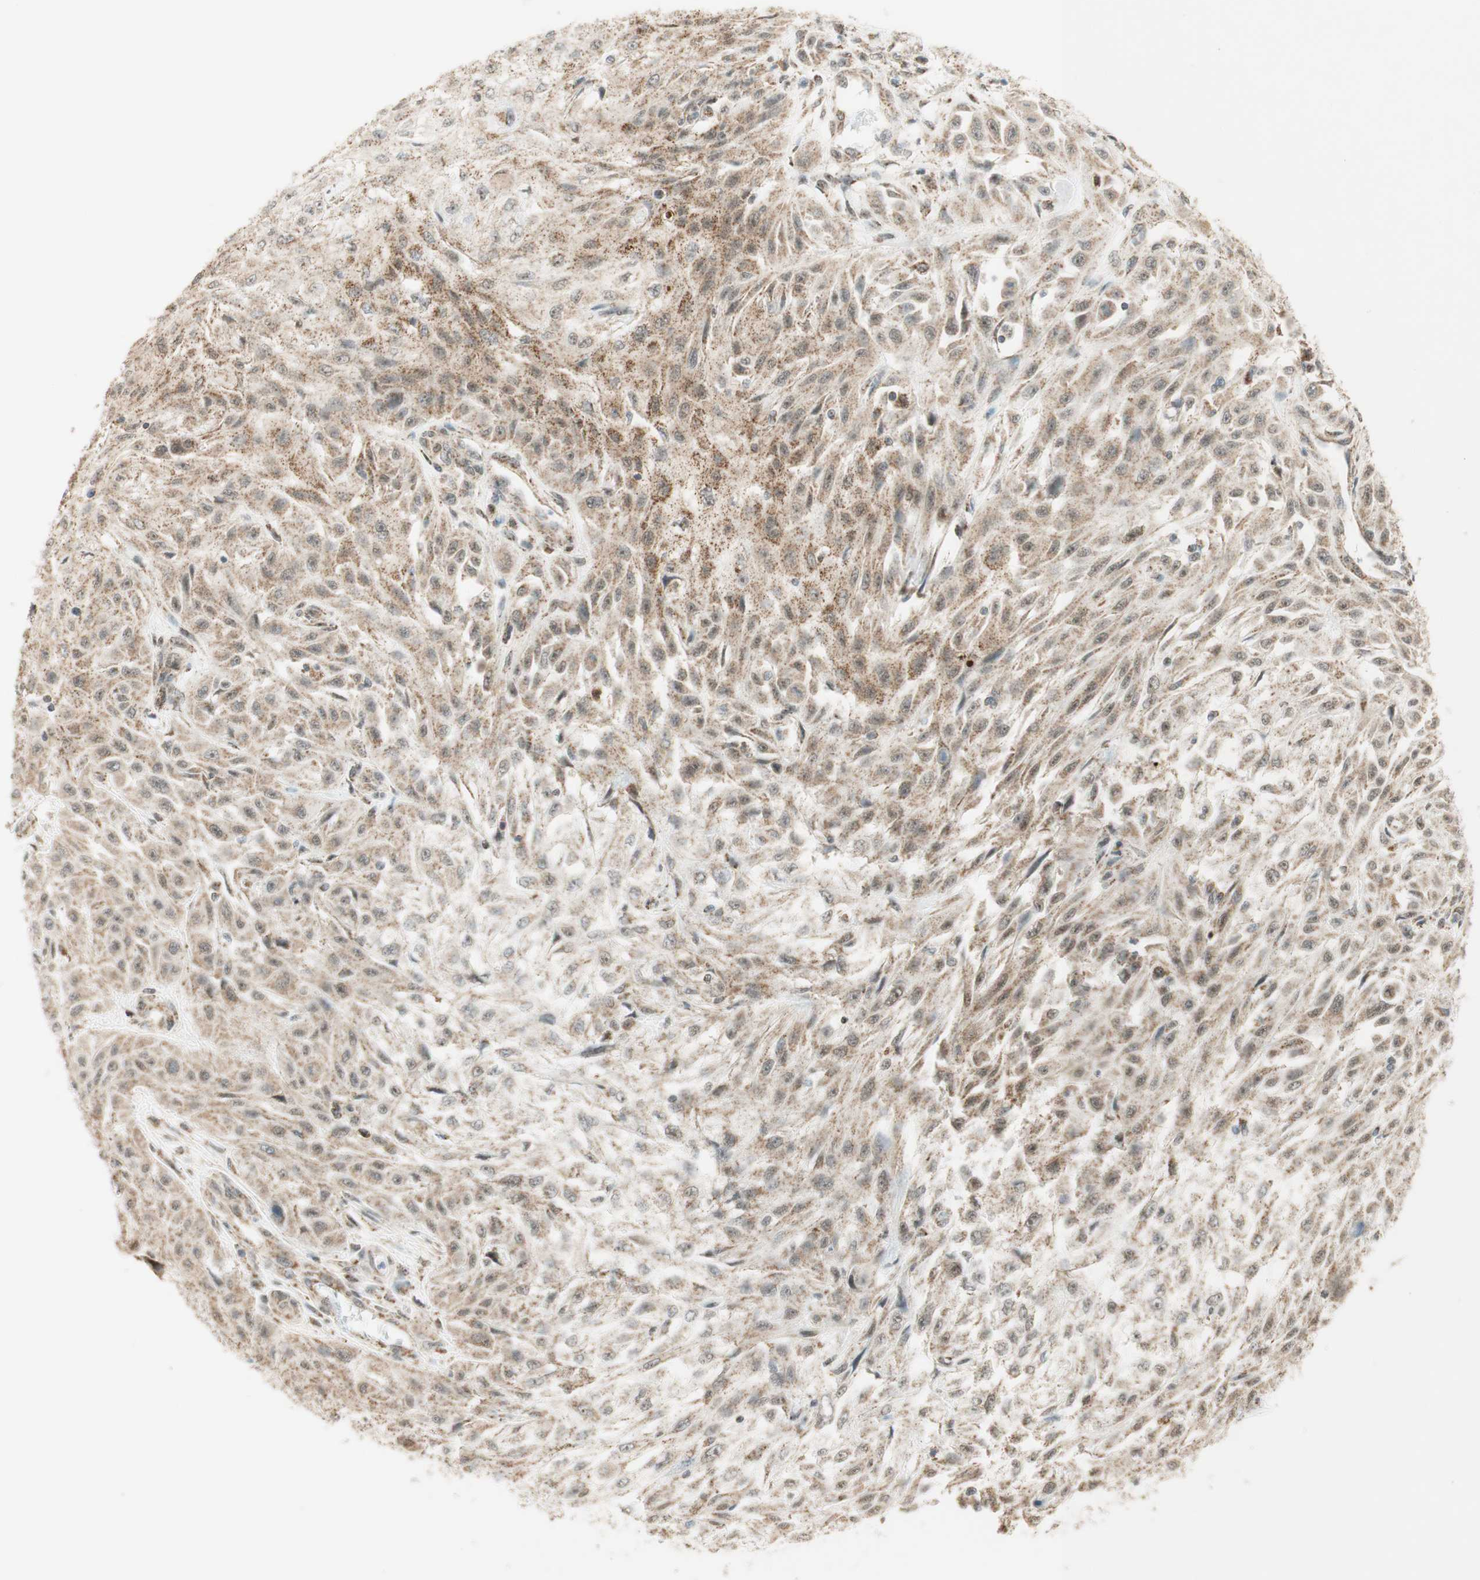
{"staining": {"intensity": "moderate", "quantity": ">75%", "location": "cytoplasmic/membranous,nuclear"}, "tissue": "skin cancer", "cell_type": "Tumor cells", "image_type": "cancer", "snomed": [{"axis": "morphology", "description": "Squamous cell carcinoma, NOS"}, {"axis": "topography", "description": "Skin"}], "caption": "Skin cancer (squamous cell carcinoma) tissue reveals moderate cytoplasmic/membranous and nuclear staining in approximately >75% of tumor cells, visualized by immunohistochemistry.", "gene": "ZNF782", "patient": {"sex": "male", "age": 75}}